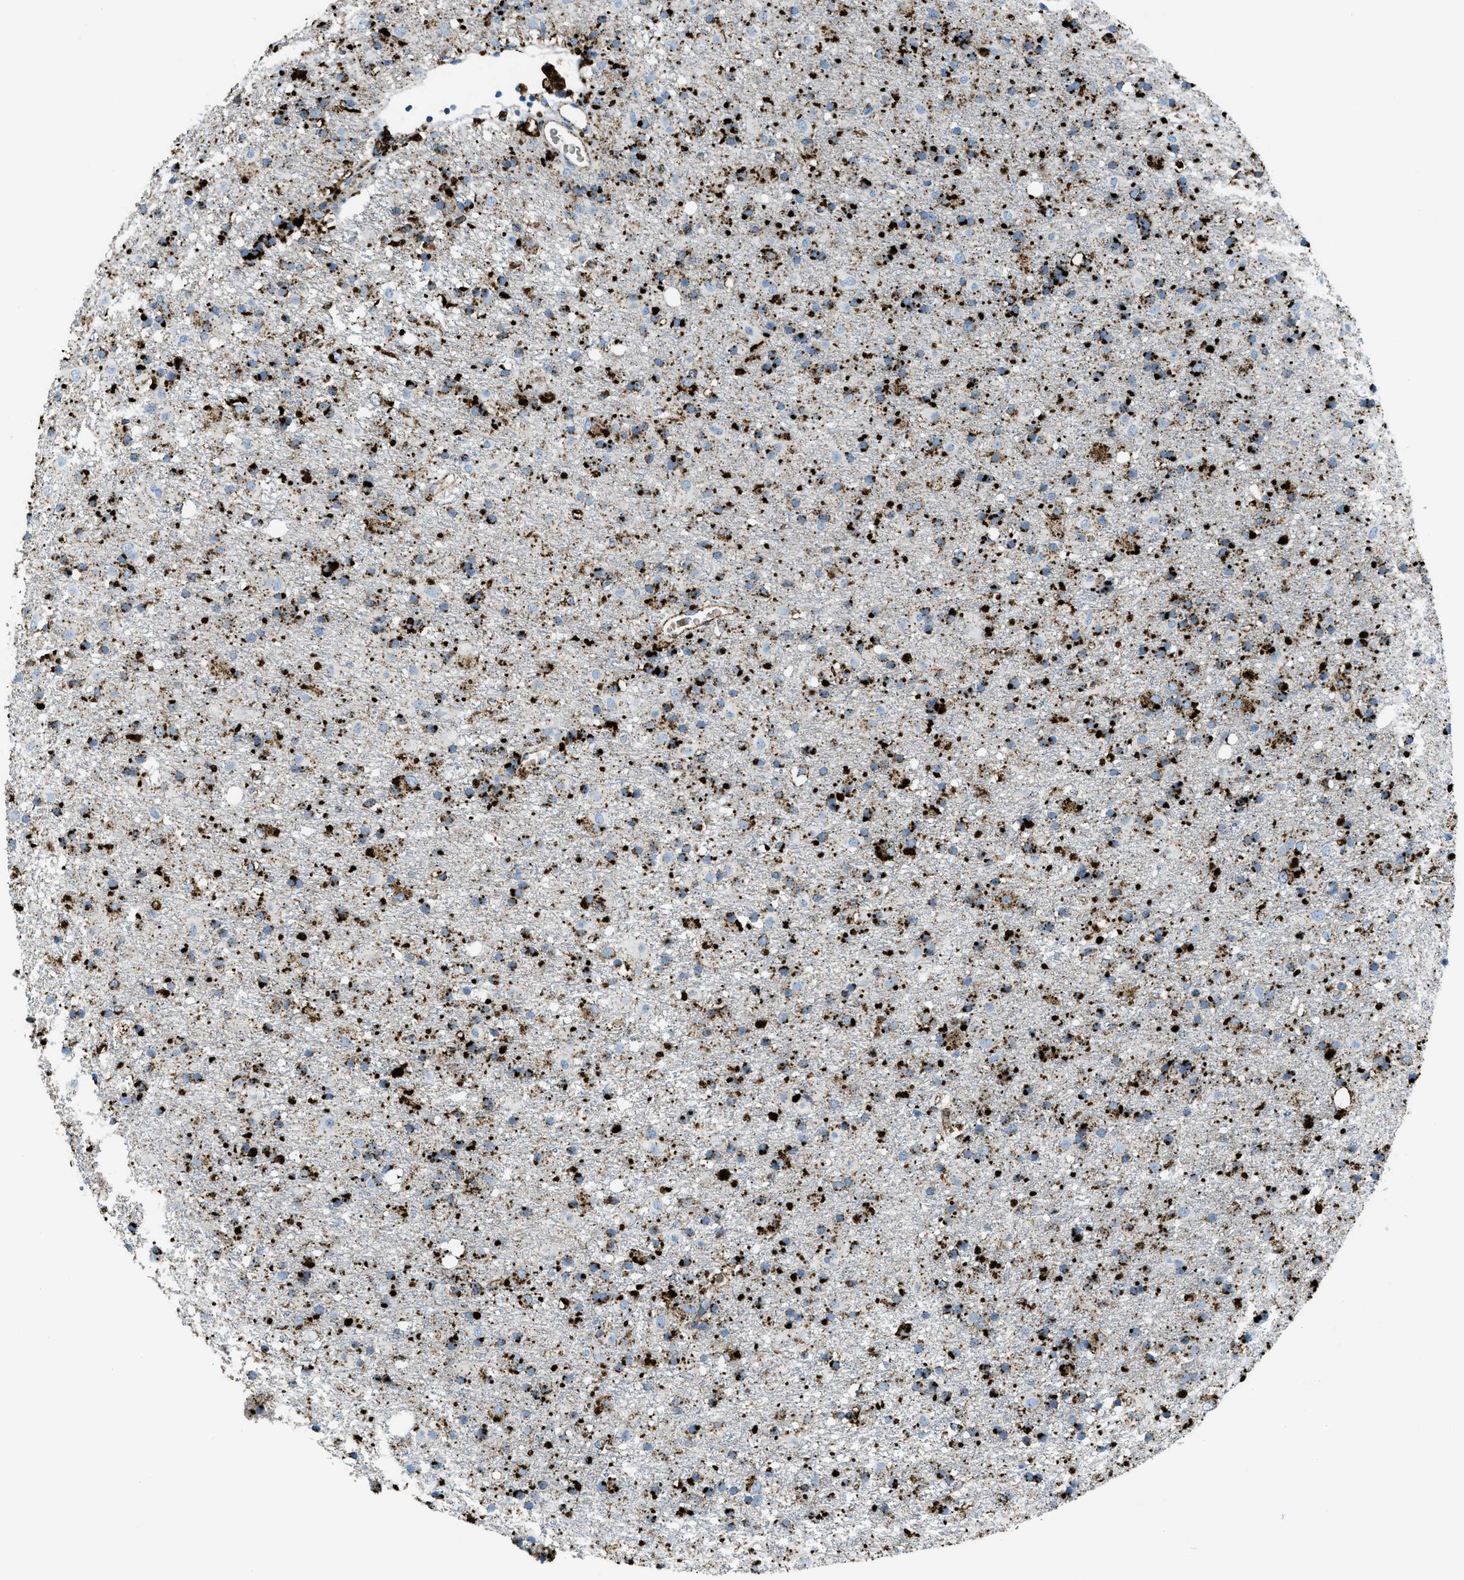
{"staining": {"intensity": "strong", "quantity": ">75%", "location": "cytoplasmic/membranous"}, "tissue": "glioma", "cell_type": "Tumor cells", "image_type": "cancer", "snomed": [{"axis": "morphology", "description": "Glioma, malignant, Low grade"}, {"axis": "topography", "description": "Brain"}], "caption": "Glioma was stained to show a protein in brown. There is high levels of strong cytoplasmic/membranous positivity in approximately >75% of tumor cells.", "gene": "SCARB2", "patient": {"sex": "male", "age": 65}}